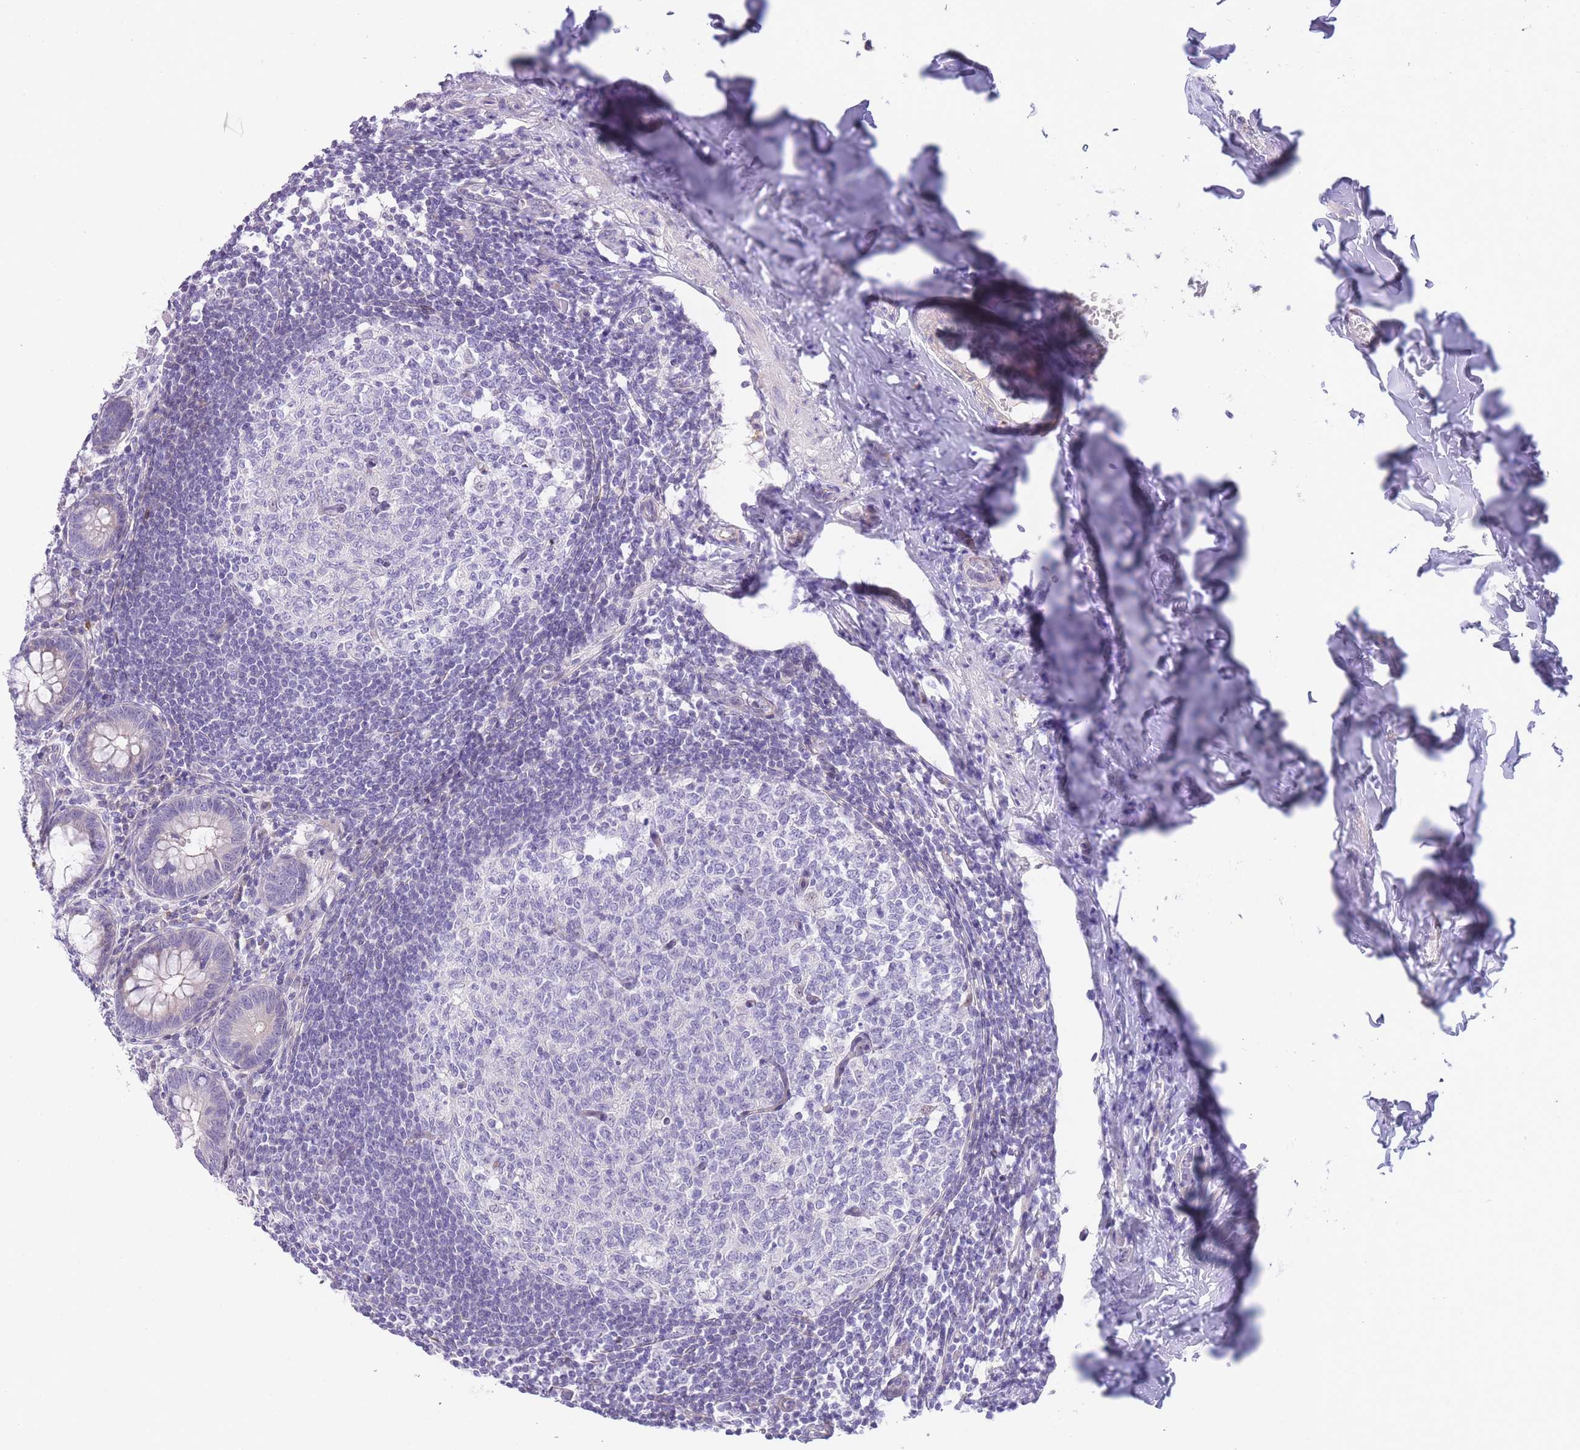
{"staining": {"intensity": "weak", "quantity": "<25%", "location": "cytoplasmic/membranous"}, "tissue": "appendix", "cell_type": "Glandular cells", "image_type": "normal", "snomed": [{"axis": "morphology", "description": "Normal tissue, NOS"}, {"axis": "topography", "description": "Appendix"}], "caption": "Immunohistochemistry of unremarkable human appendix exhibits no positivity in glandular cells.", "gene": "IMPG1", "patient": {"sex": "female", "age": 33}}